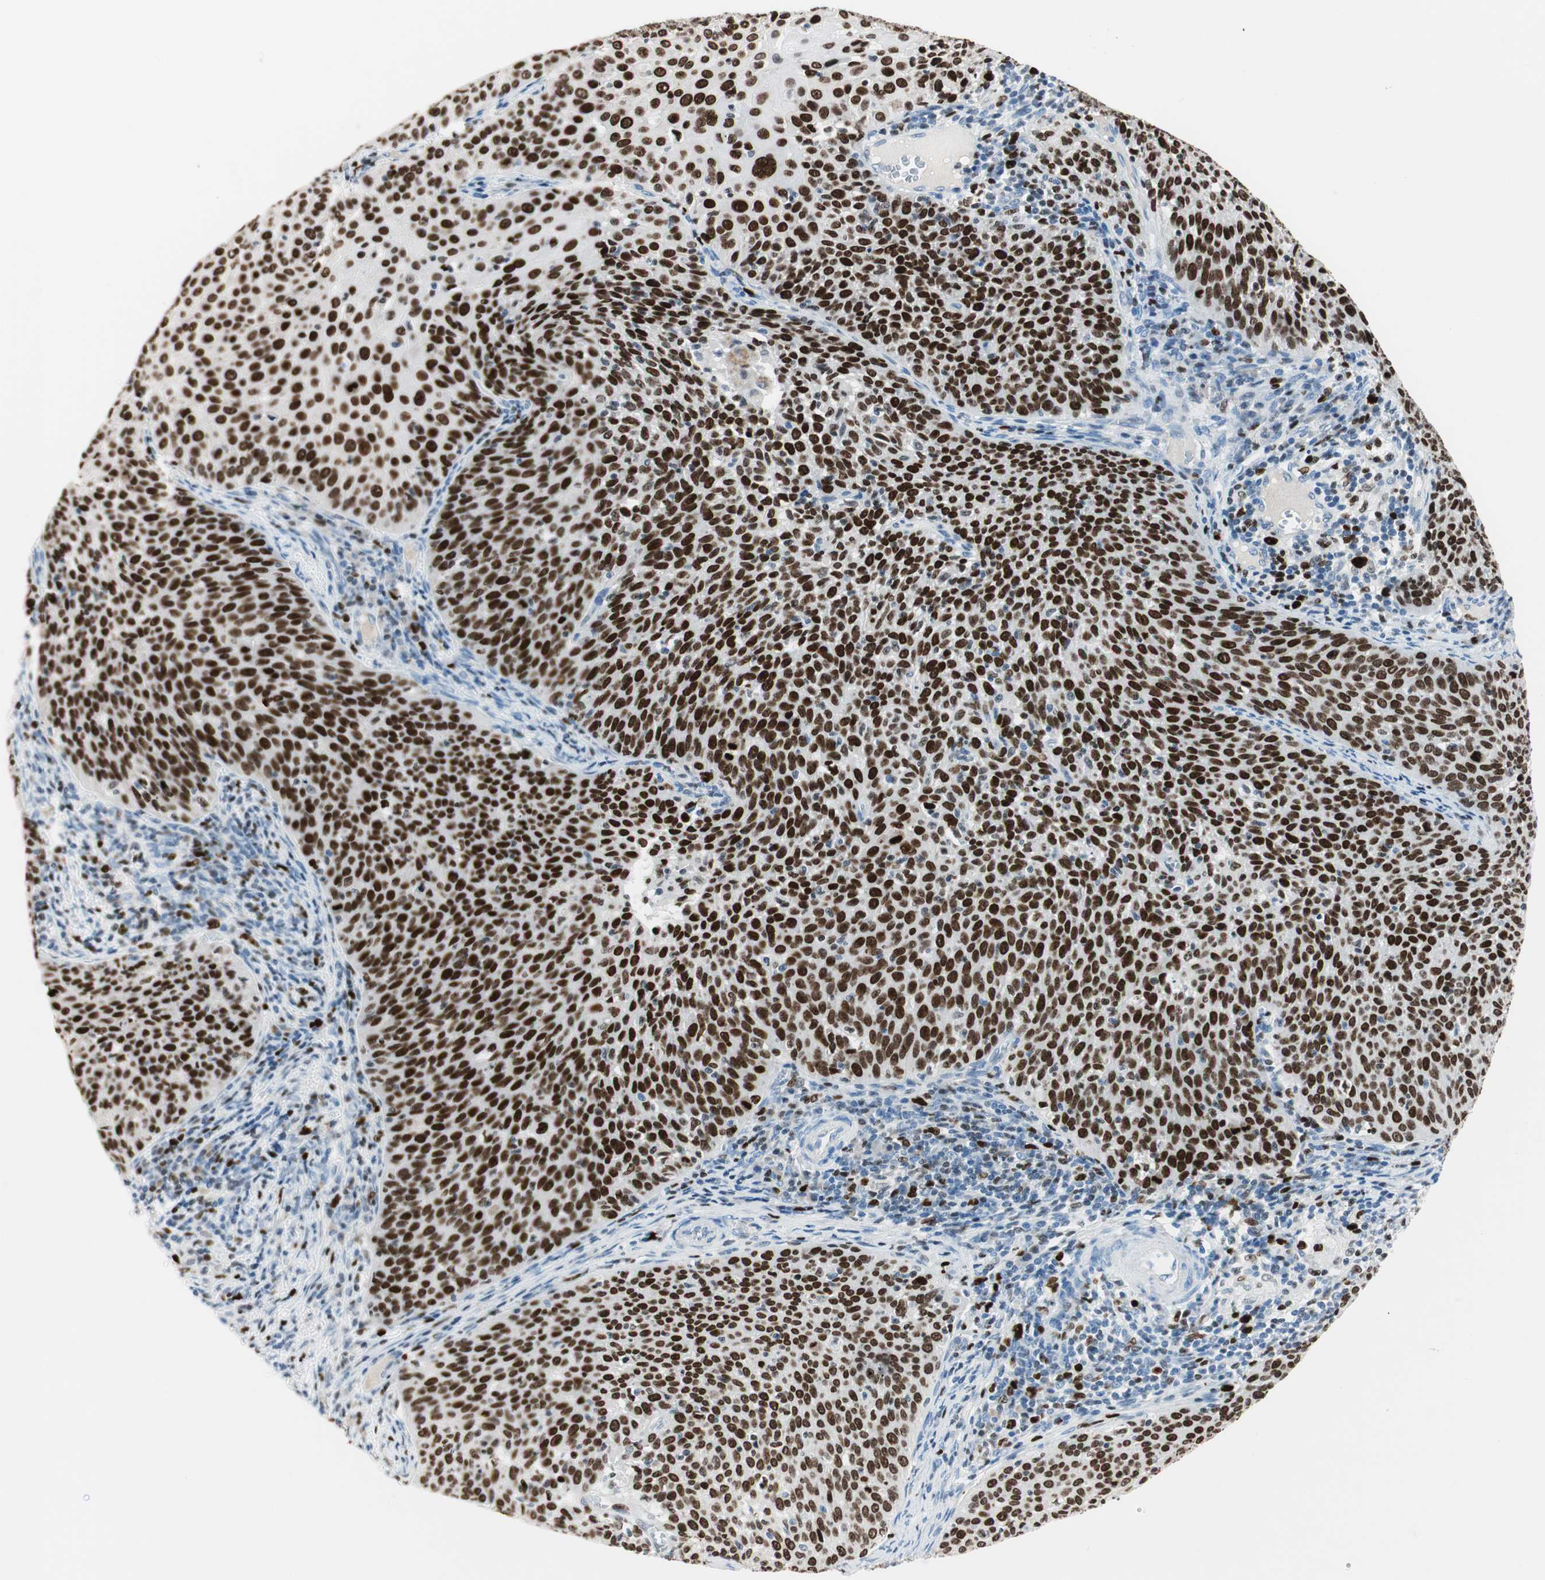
{"staining": {"intensity": "strong", "quantity": ">75%", "location": "nuclear"}, "tissue": "cervical cancer", "cell_type": "Tumor cells", "image_type": "cancer", "snomed": [{"axis": "morphology", "description": "Squamous cell carcinoma, NOS"}, {"axis": "topography", "description": "Cervix"}], "caption": "Protein expression analysis of human cervical cancer (squamous cell carcinoma) reveals strong nuclear expression in about >75% of tumor cells.", "gene": "EZH2", "patient": {"sex": "female", "age": 38}}